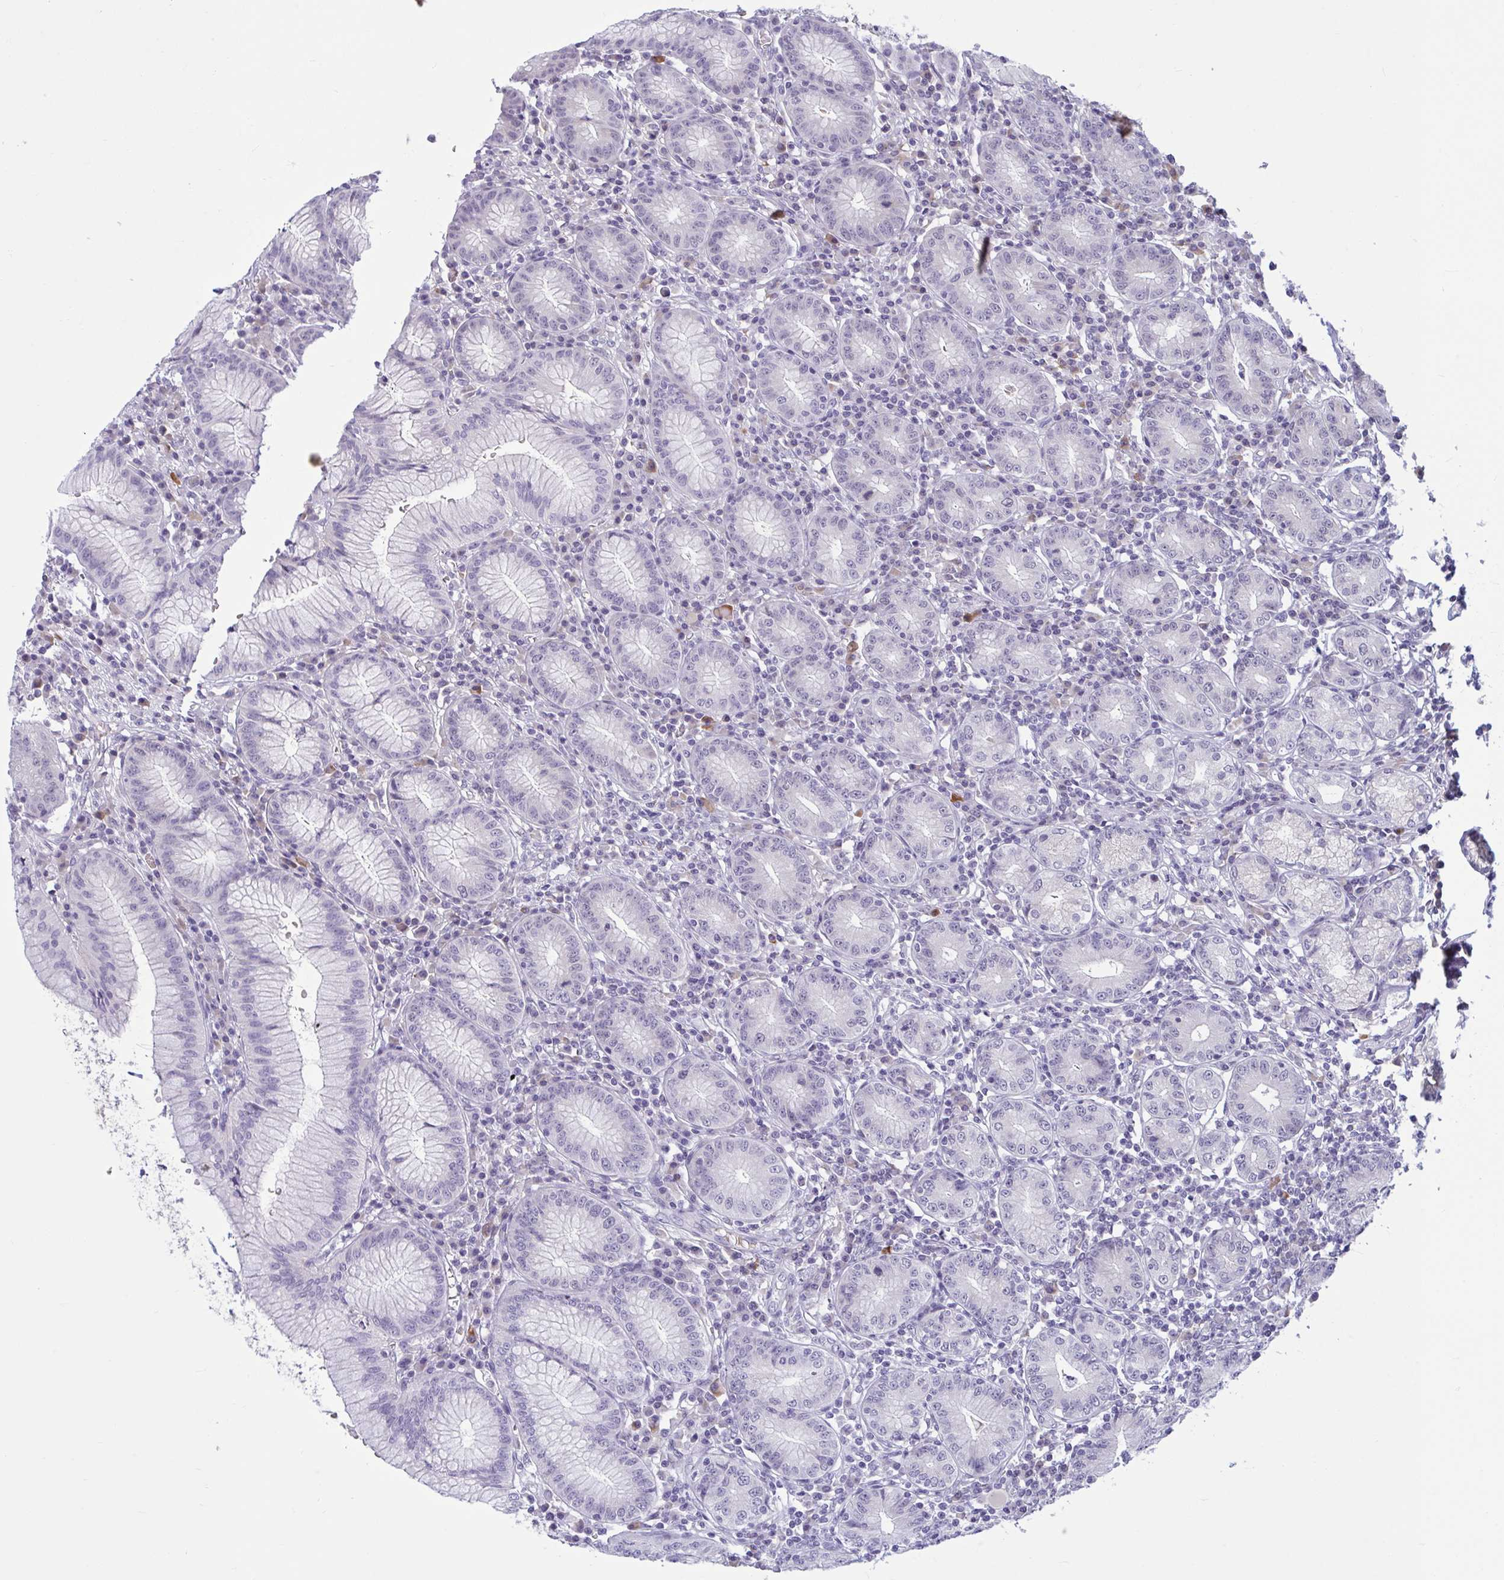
{"staining": {"intensity": "moderate", "quantity": "<25%", "location": "cytoplasmic/membranous"}, "tissue": "stomach", "cell_type": "Glandular cells", "image_type": "normal", "snomed": [{"axis": "morphology", "description": "Normal tissue, NOS"}, {"axis": "topography", "description": "Stomach"}], "caption": "The micrograph demonstrates immunohistochemical staining of normal stomach. There is moderate cytoplasmic/membranous staining is seen in about <25% of glandular cells. (IHC, brightfield microscopy, high magnification).", "gene": "CNGB3", "patient": {"sex": "male", "age": 55}}